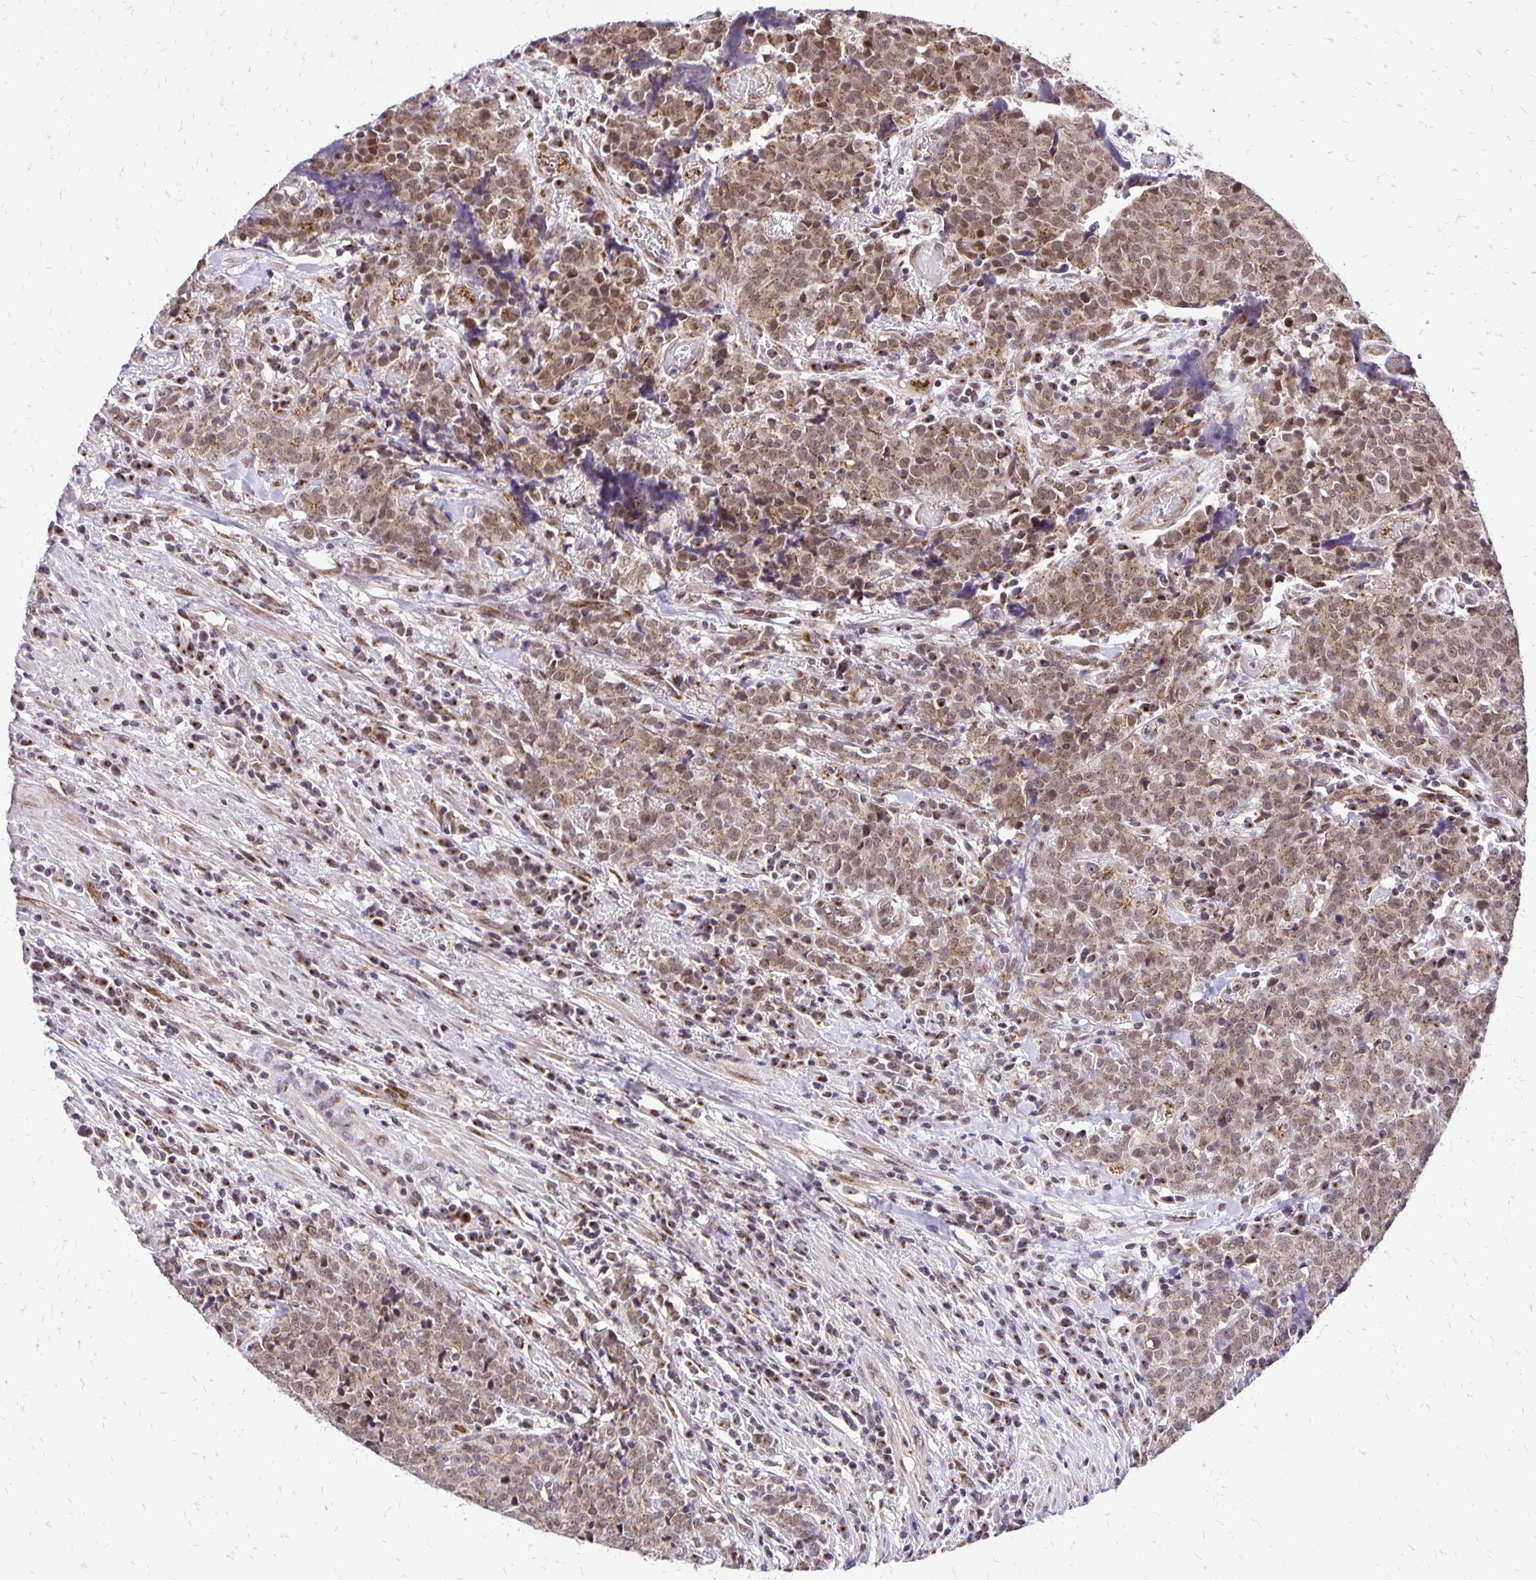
{"staining": {"intensity": "weak", "quantity": ">75%", "location": "cytoplasmic/membranous,nuclear"}, "tissue": "prostate cancer", "cell_type": "Tumor cells", "image_type": "cancer", "snomed": [{"axis": "morphology", "description": "Adenocarcinoma, High grade"}, {"axis": "topography", "description": "Prostate and seminal vesicle, NOS"}], "caption": "DAB (3,3'-diaminobenzidine) immunohistochemical staining of prostate cancer reveals weak cytoplasmic/membranous and nuclear protein staining in about >75% of tumor cells.", "gene": "GOLGA5", "patient": {"sex": "male", "age": 60}}